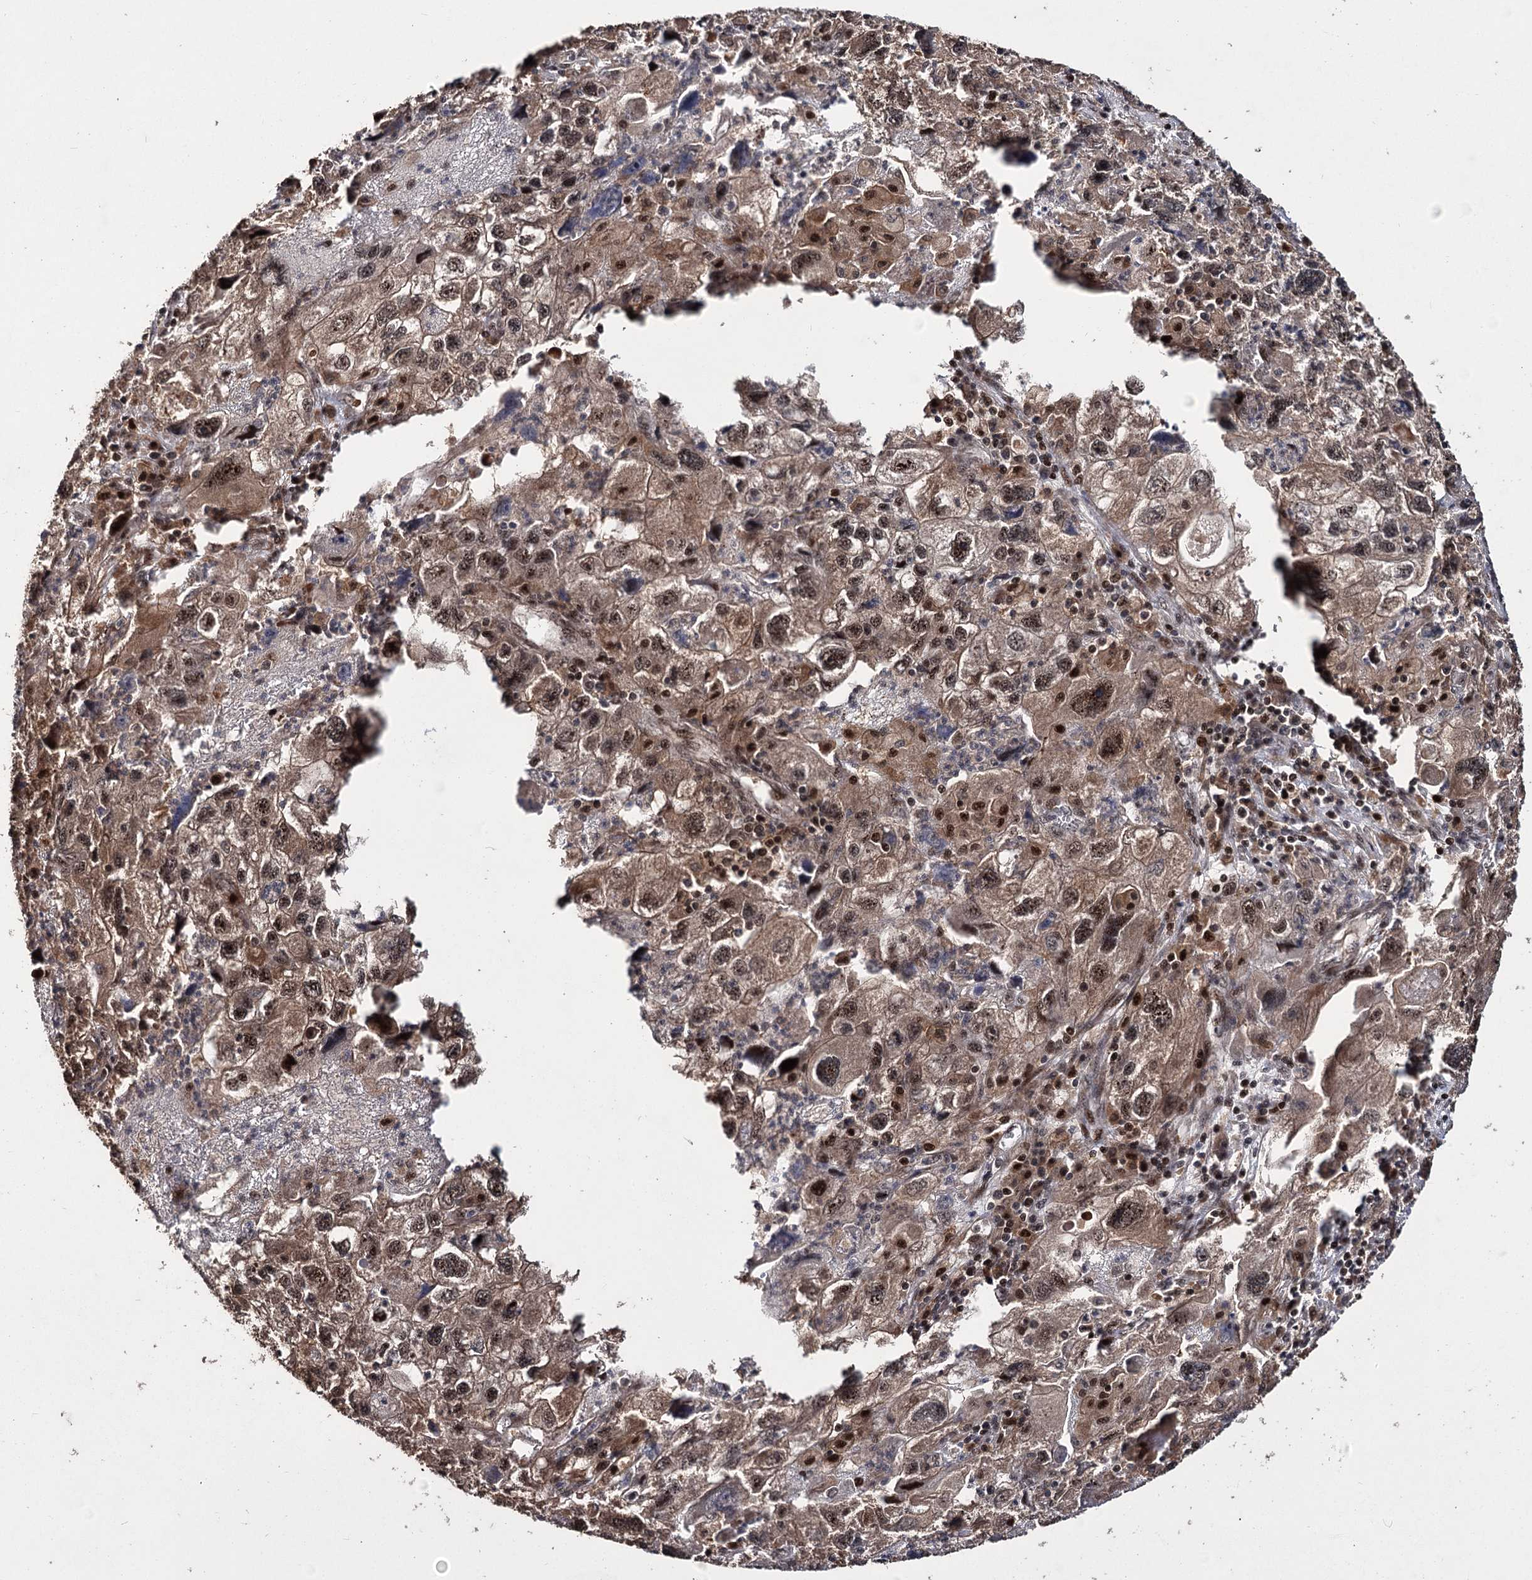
{"staining": {"intensity": "strong", "quantity": "25%-75%", "location": "nuclear"}, "tissue": "endometrial cancer", "cell_type": "Tumor cells", "image_type": "cancer", "snomed": [{"axis": "morphology", "description": "Adenocarcinoma, NOS"}, {"axis": "topography", "description": "Endometrium"}], "caption": "Protein expression analysis of human endometrial adenocarcinoma reveals strong nuclear staining in approximately 25%-75% of tumor cells.", "gene": "MKNK2", "patient": {"sex": "female", "age": 49}}